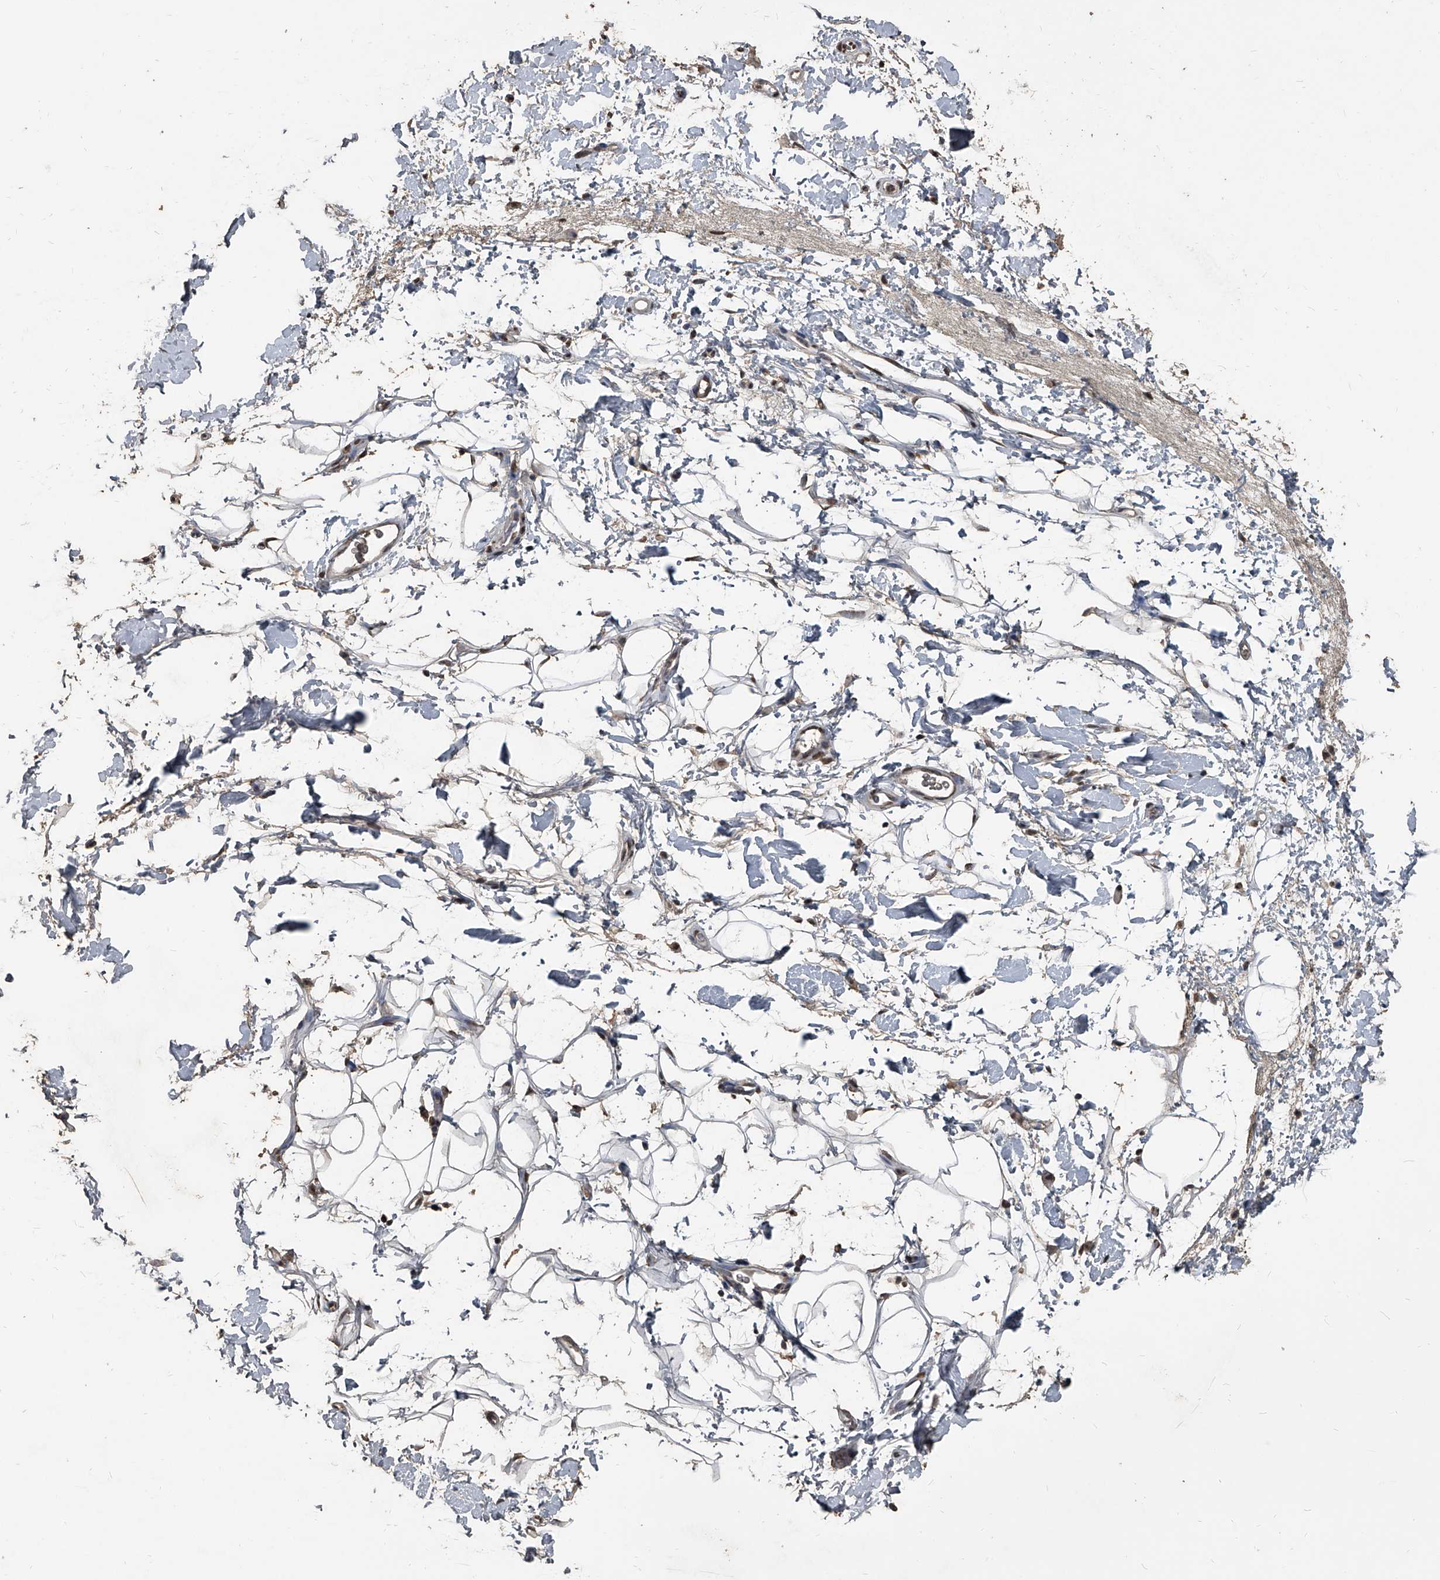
{"staining": {"intensity": "weak", "quantity": ">75%", "location": "cytoplasmic/membranous"}, "tissue": "adipose tissue", "cell_type": "Adipocytes", "image_type": "normal", "snomed": [{"axis": "morphology", "description": "Normal tissue, NOS"}, {"axis": "morphology", "description": "Adenocarcinoma, NOS"}, {"axis": "topography", "description": "Pancreas"}, {"axis": "topography", "description": "Peripheral nerve tissue"}], "caption": "High-power microscopy captured an immunohistochemistry (IHC) image of normal adipose tissue, revealing weak cytoplasmic/membranous expression in approximately >75% of adipocytes. The protein of interest is shown in brown color, while the nuclei are stained blue.", "gene": "MATR3", "patient": {"sex": "male", "age": 59}}